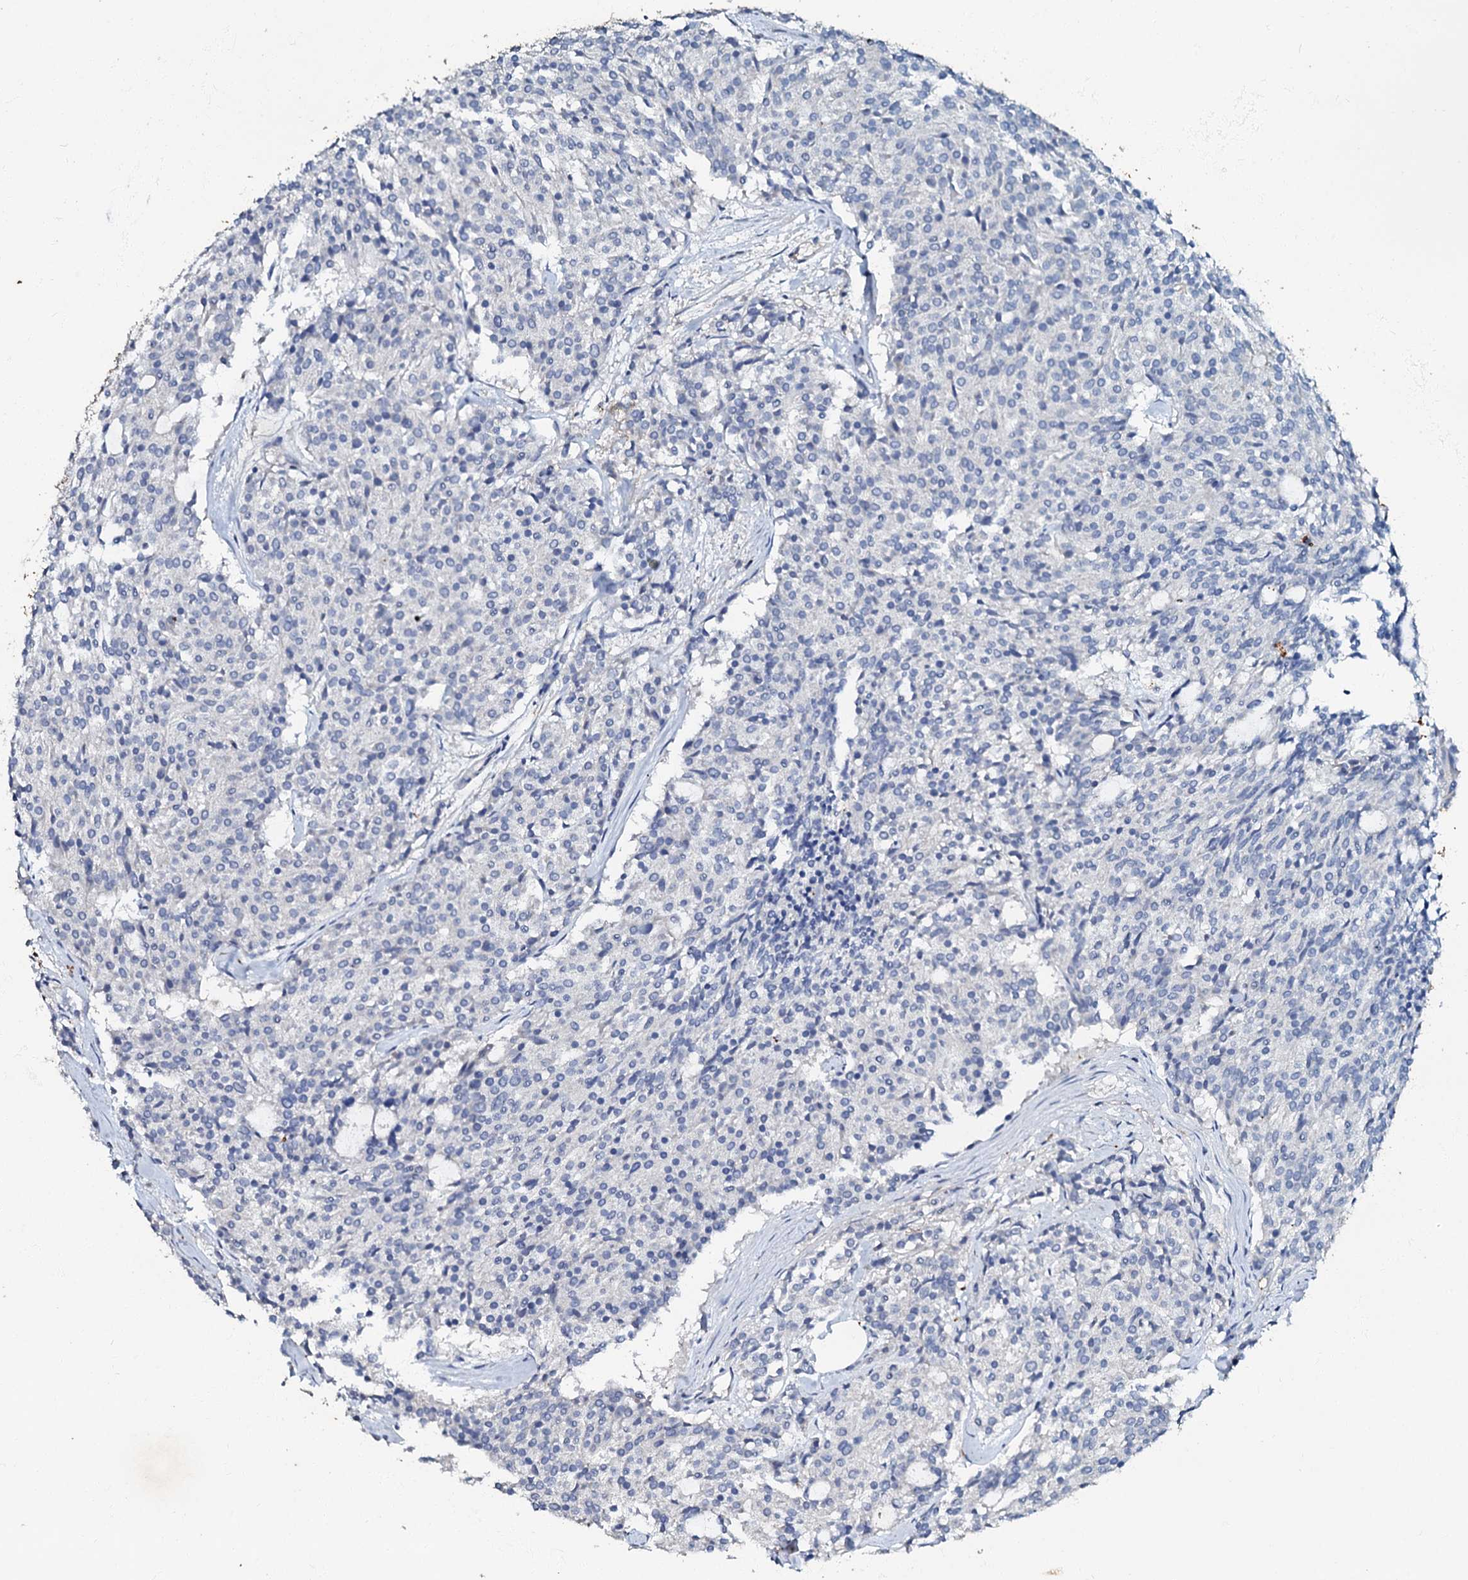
{"staining": {"intensity": "negative", "quantity": "none", "location": "none"}, "tissue": "carcinoid", "cell_type": "Tumor cells", "image_type": "cancer", "snomed": [{"axis": "morphology", "description": "Carcinoid, malignant, NOS"}, {"axis": "topography", "description": "Pancreas"}], "caption": "Immunohistochemical staining of carcinoid (malignant) demonstrates no significant staining in tumor cells. (DAB immunohistochemistry visualized using brightfield microscopy, high magnification).", "gene": "MANSC4", "patient": {"sex": "female", "age": 54}}